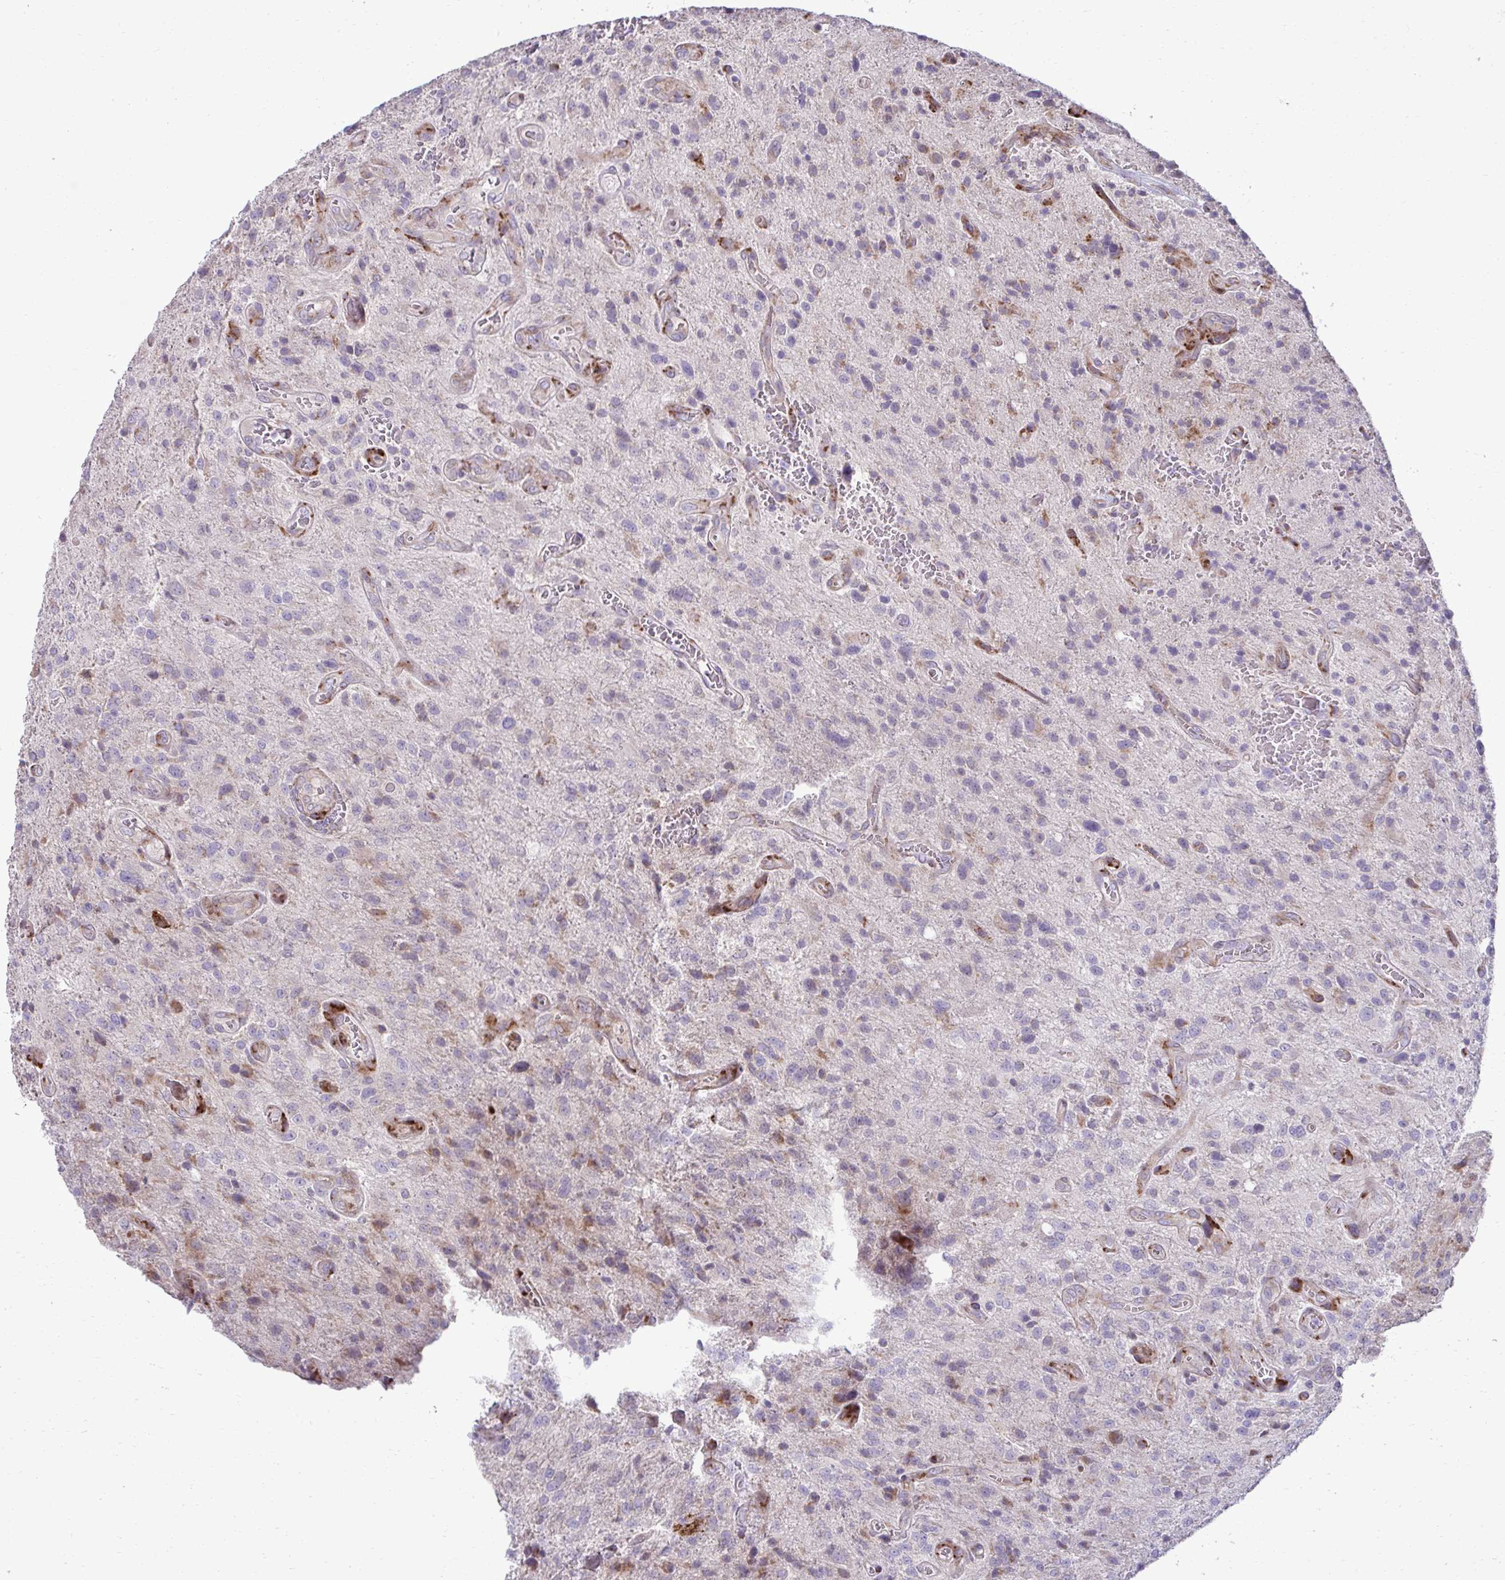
{"staining": {"intensity": "negative", "quantity": "none", "location": "none"}, "tissue": "glioma", "cell_type": "Tumor cells", "image_type": "cancer", "snomed": [{"axis": "morphology", "description": "Glioma, malignant, Low grade"}, {"axis": "topography", "description": "Brain"}], "caption": "DAB immunohistochemical staining of human glioma shows no significant positivity in tumor cells. (DAB IHC visualized using brightfield microscopy, high magnification).", "gene": "LIMS1", "patient": {"sex": "male", "age": 66}}